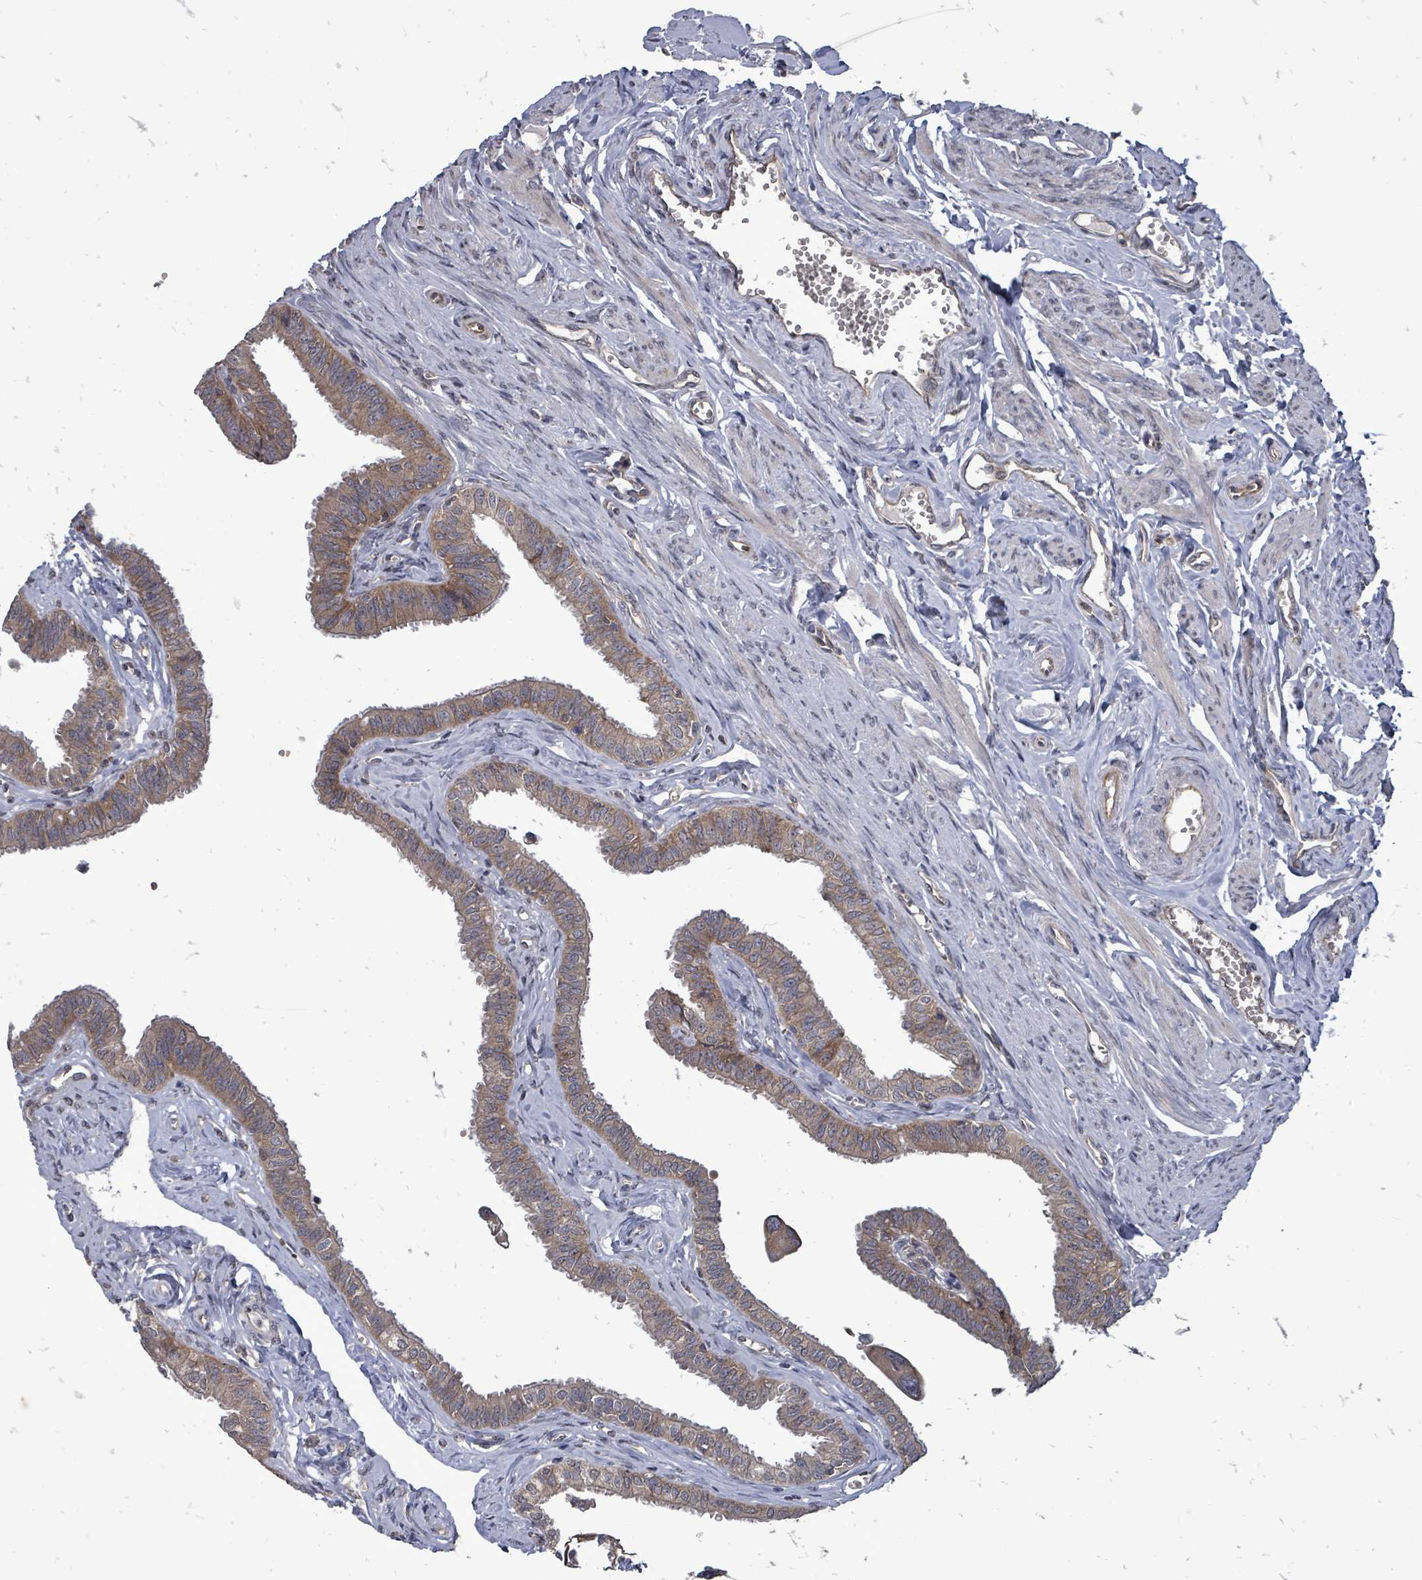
{"staining": {"intensity": "moderate", "quantity": ">75%", "location": "cytoplasmic/membranous"}, "tissue": "fallopian tube", "cell_type": "Glandular cells", "image_type": "normal", "snomed": [{"axis": "morphology", "description": "Normal tissue, NOS"}, {"axis": "morphology", "description": "Carcinoma, NOS"}, {"axis": "topography", "description": "Fallopian tube"}, {"axis": "topography", "description": "Ovary"}], "caption": "Unremarkable fallopian tube was stained to show a protein in brown. There is medium levels of moderate cytoplasmic/membranous expression in about >75% of glandular cells.", "gene": "RALGAPB", "patient": {"sex": "female", "age": 59}}